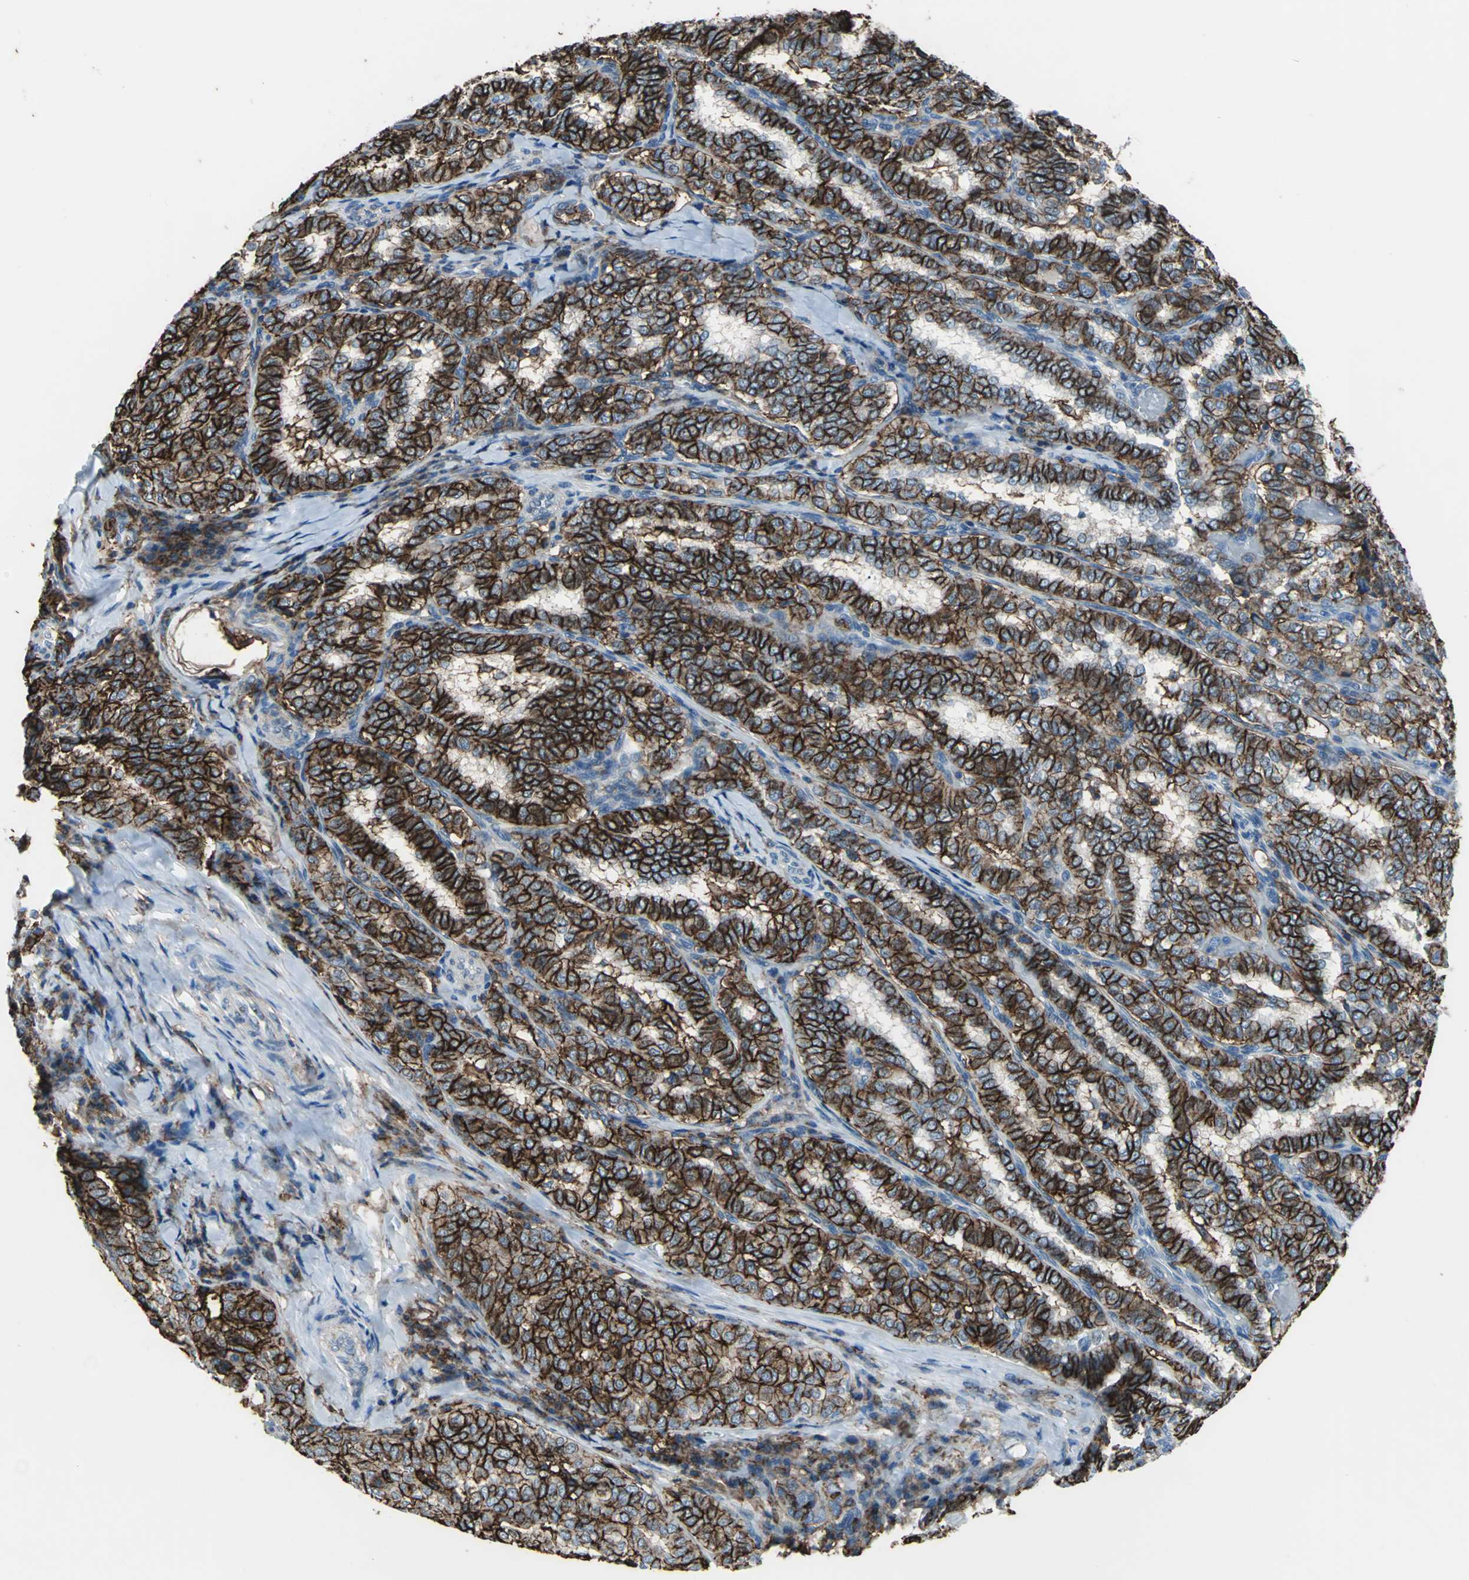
{"staining": {"intensity": "strong", "quantity": ">75%", "location": "cytoplasmic/membranous"}, "tissue": "thyroid cancer", "cell_type": "Tumor cells", "image_type": "cancer", "snomed": [{"axis": "morphology", "description": "Papillary adenocarcinoma, NOS"}, {"axis": "topography", "description": "Thyroid gland"}], "caption": "Protein staining shows strong cytoplasmic/membranous positivity in approximately >75% of tumor cells in papillary adenocarcinoma (thyroid).", "gene": "CD44", "patient": {"sex": "female", "age": 30}}